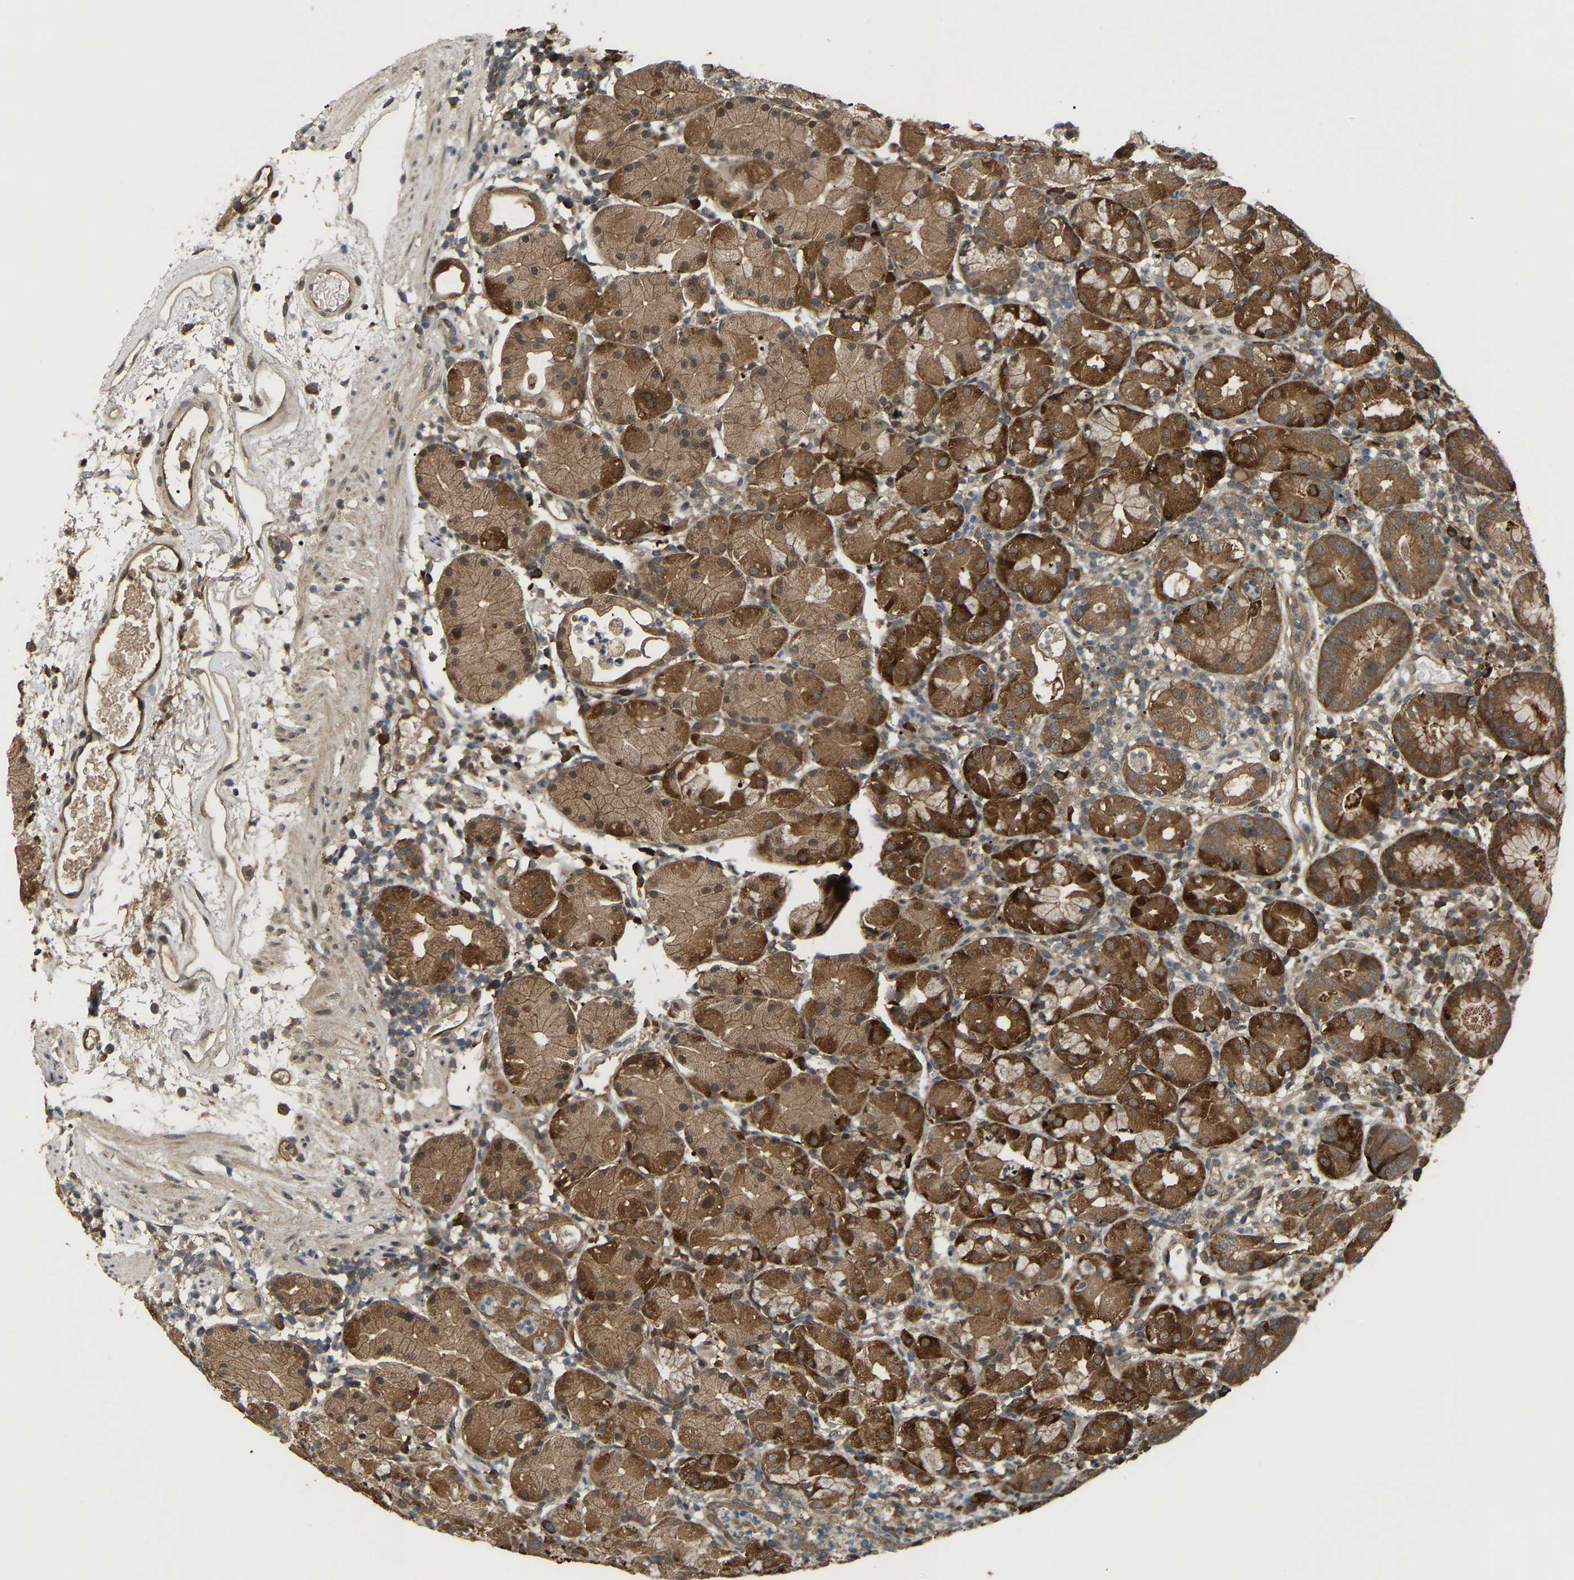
{"staining": {"intensity": "strong", "quantity": ">75%", "location": "cytoplasmic/membranous"}, "tissue": "stomach", "cell_type": "Glandular cells", "image_type": "normal", "snomed": [{"axis": "morphology", "description": "Normal tissue, NOS"}, {"axis": "topography", "description": "Stomach"}, {"axis": "topography", "description": "Stomach, lower"}], "caption": "Stomach stained with a brown dye displays strong cytoplasmic/membranous positive expression in about >75% of glandular cells.", "gene": "CROT", "patient": {"sex": "female", "age": 75}}